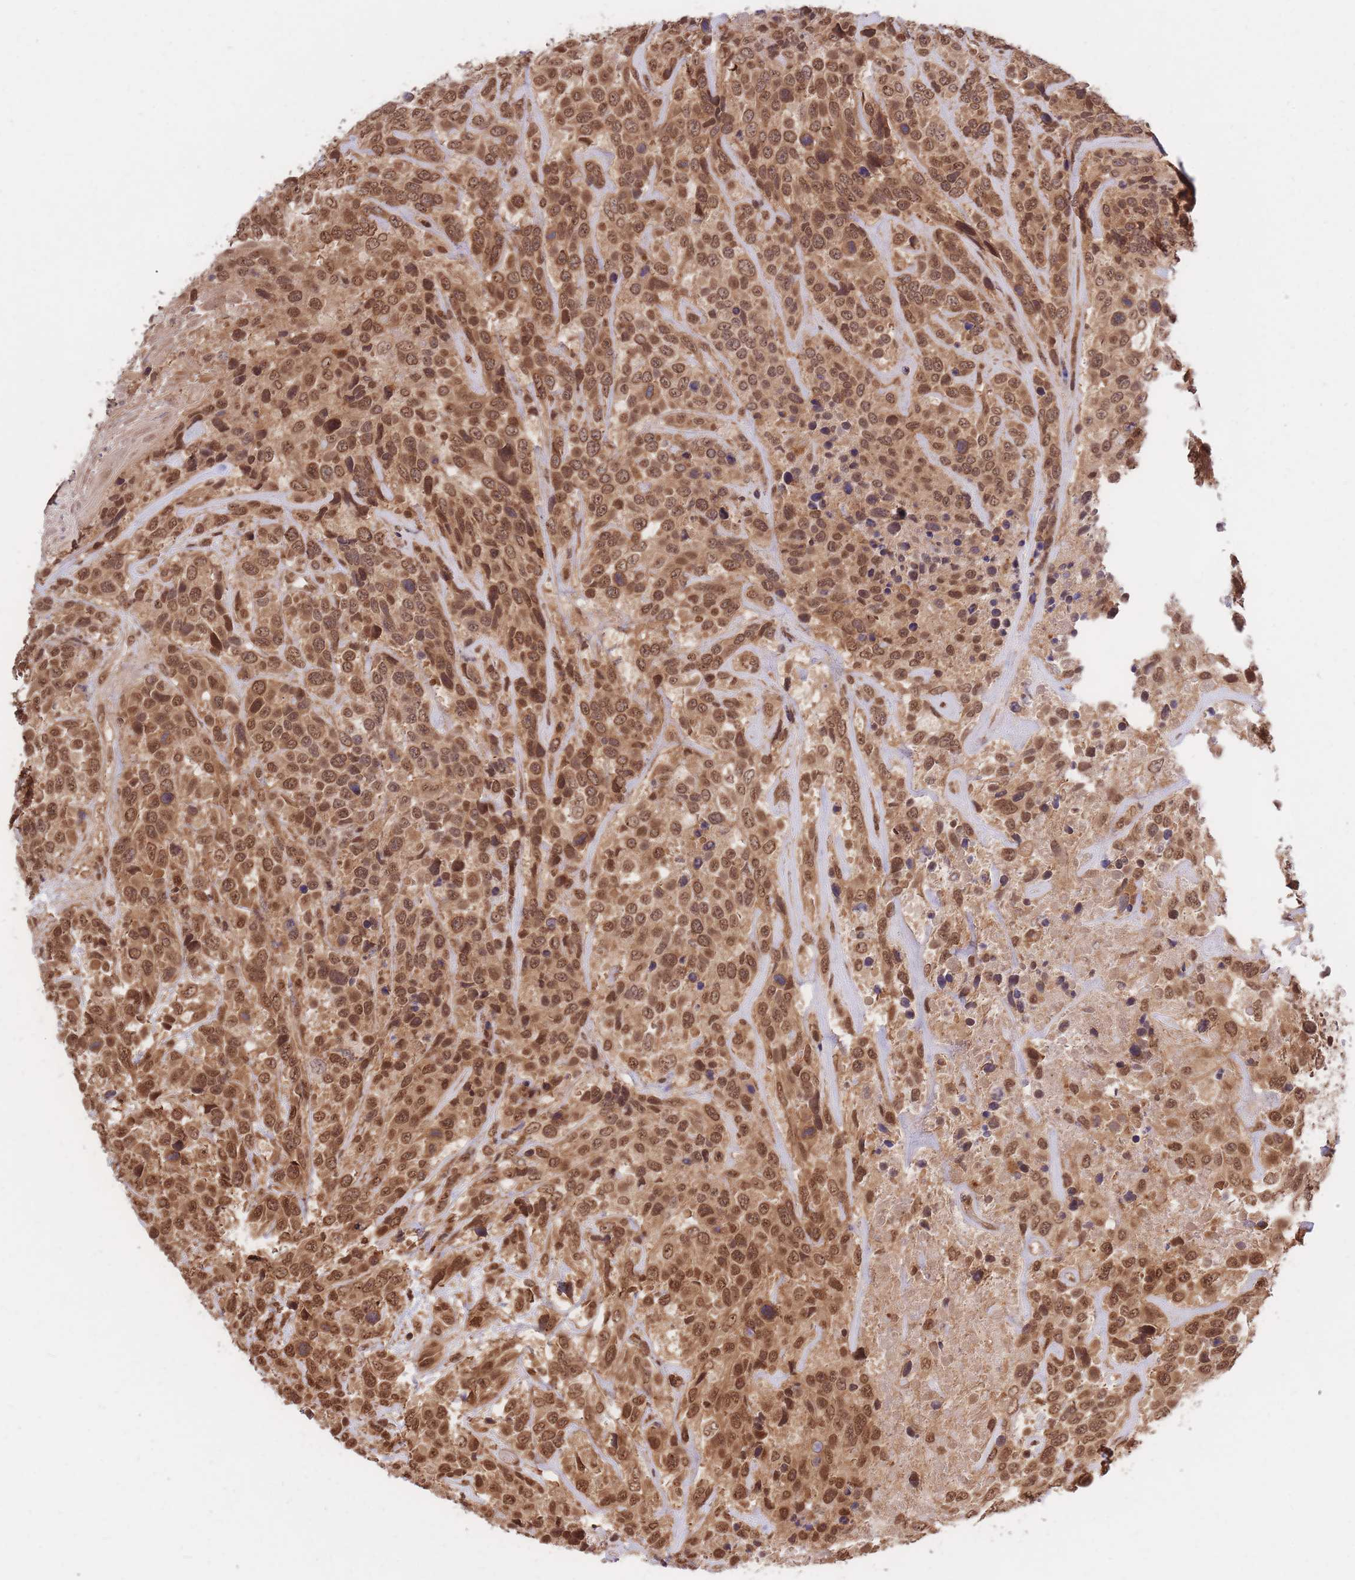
{"staining": {"intensity": "moderate", "quantity": ">75%", "location": "cytoplasmic/membranous,nuclear"}, "tissue": "urothelial cancer", "cell_type": "Tumor cells", "image_type": "cancer", "snomed": [{"axis": "morphology", "description": "Urothelial carcinoma, High grade"}, {"axis": "topography", "description": "Urinary bladder"}], "caption": "Tumor cells reveal medium levels of moderate cytoplasmic/membranous and nuclear expression in approximately >75% of cells in human urothelial carcinoma (high-grade).", "gene": "SRA1", "patient": {"sex": "female", "age": 70}}